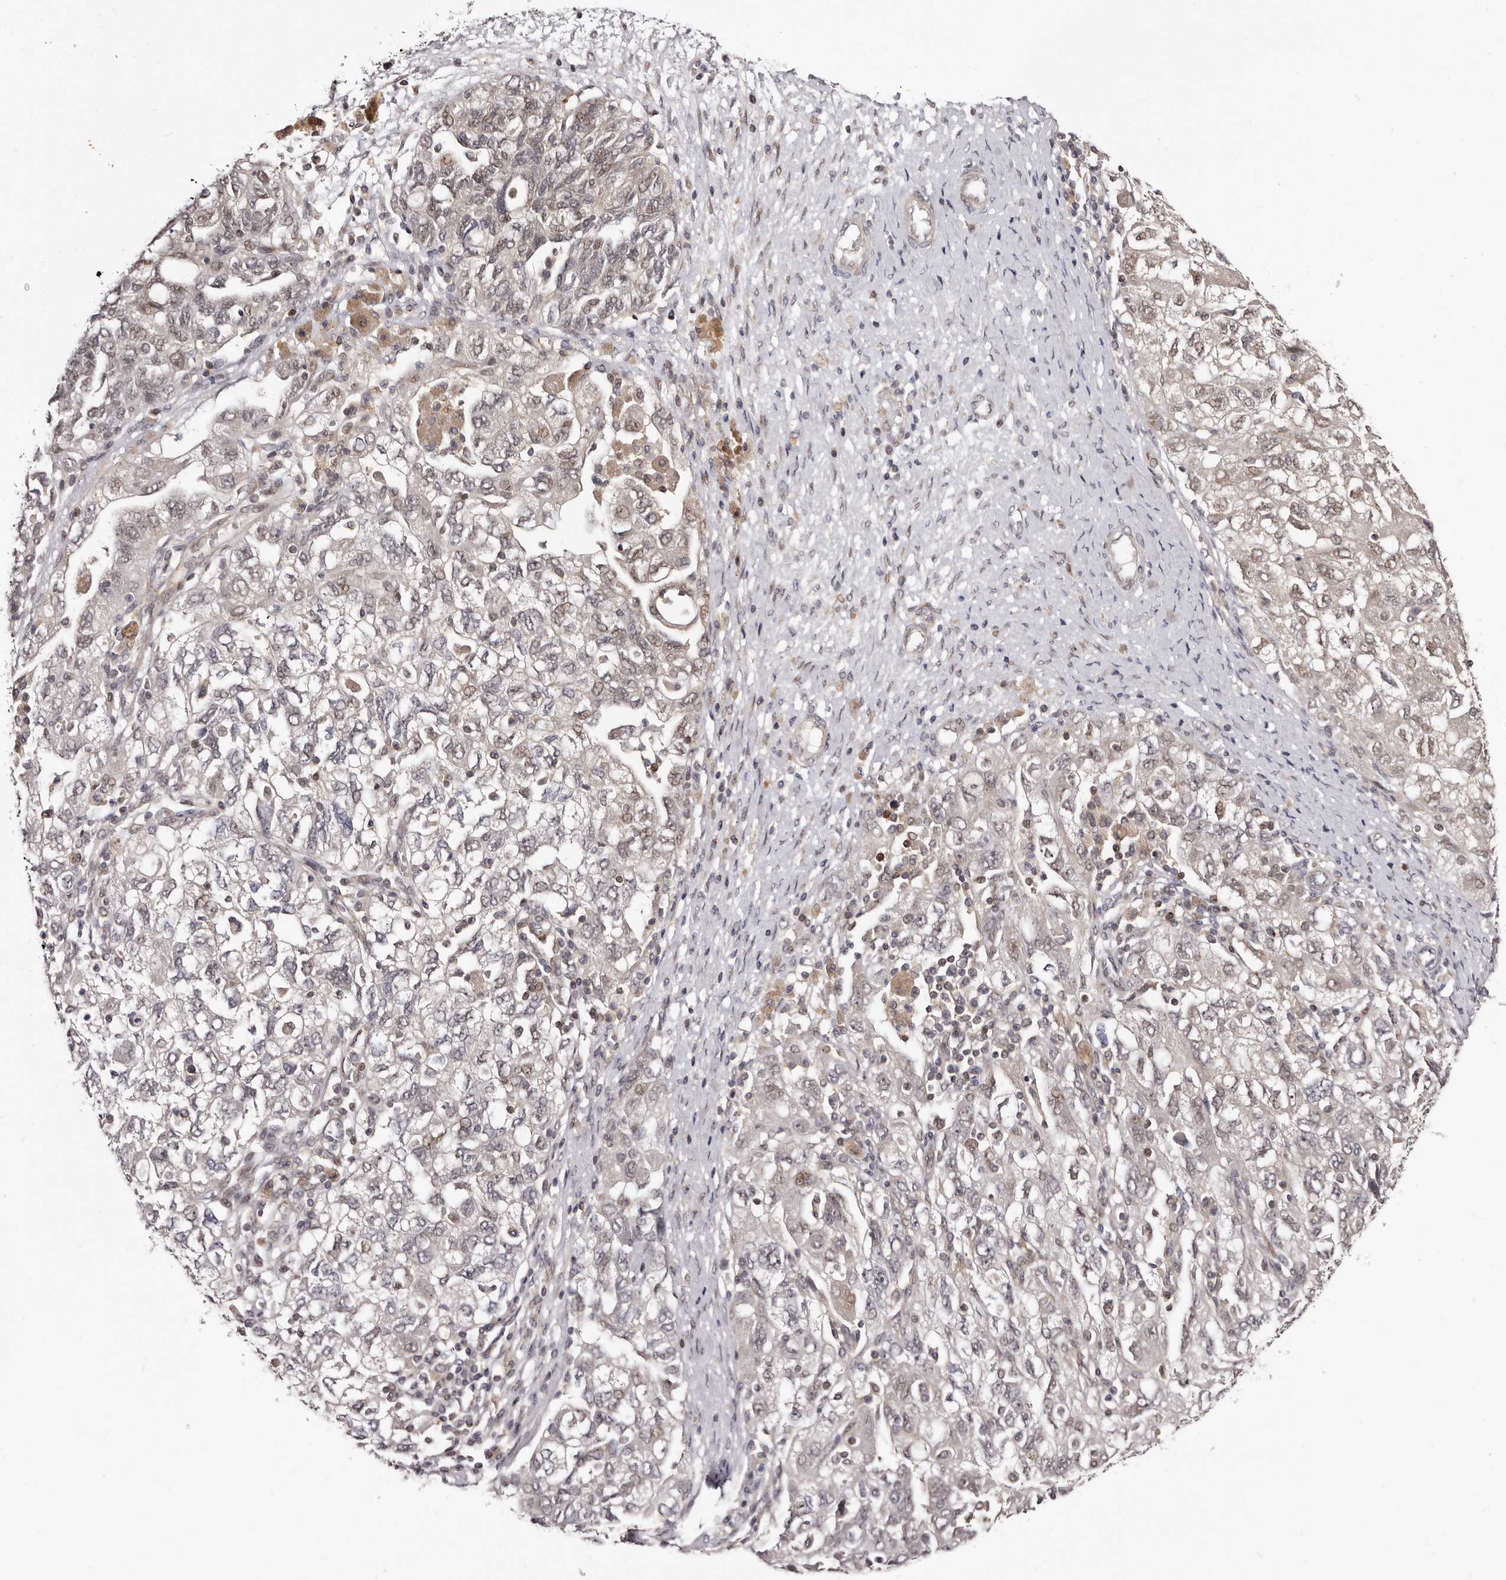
{"staining": {"intensity": "weak", "quantity": "25%-75%", "location": "cytoplasmic/membranous,nuclear"}, "tissue": "ovarian cancer", "cell_type": "Tumor cells", "image_type": "cancer", "snomed": [{"axis": "morphology", "description": "Carcinoma, NOS"}, {"axis": "morphology", "description": "Cystadenocarcinoma, serous, NOS"}, {"axis": "topography", "description": "Ovary"}], "caption": "DAB (3,3'-diaminobenzidine) immunohistochemical staining of ovarian cancer (serous cystadenocarcinoma) shows weak cytoplasmic/membranous and nuclear protein staining in about 25%-75% of tumor cells.", "gene": "PHF20L1", "patient": {"sex": "female", "age": 69}}